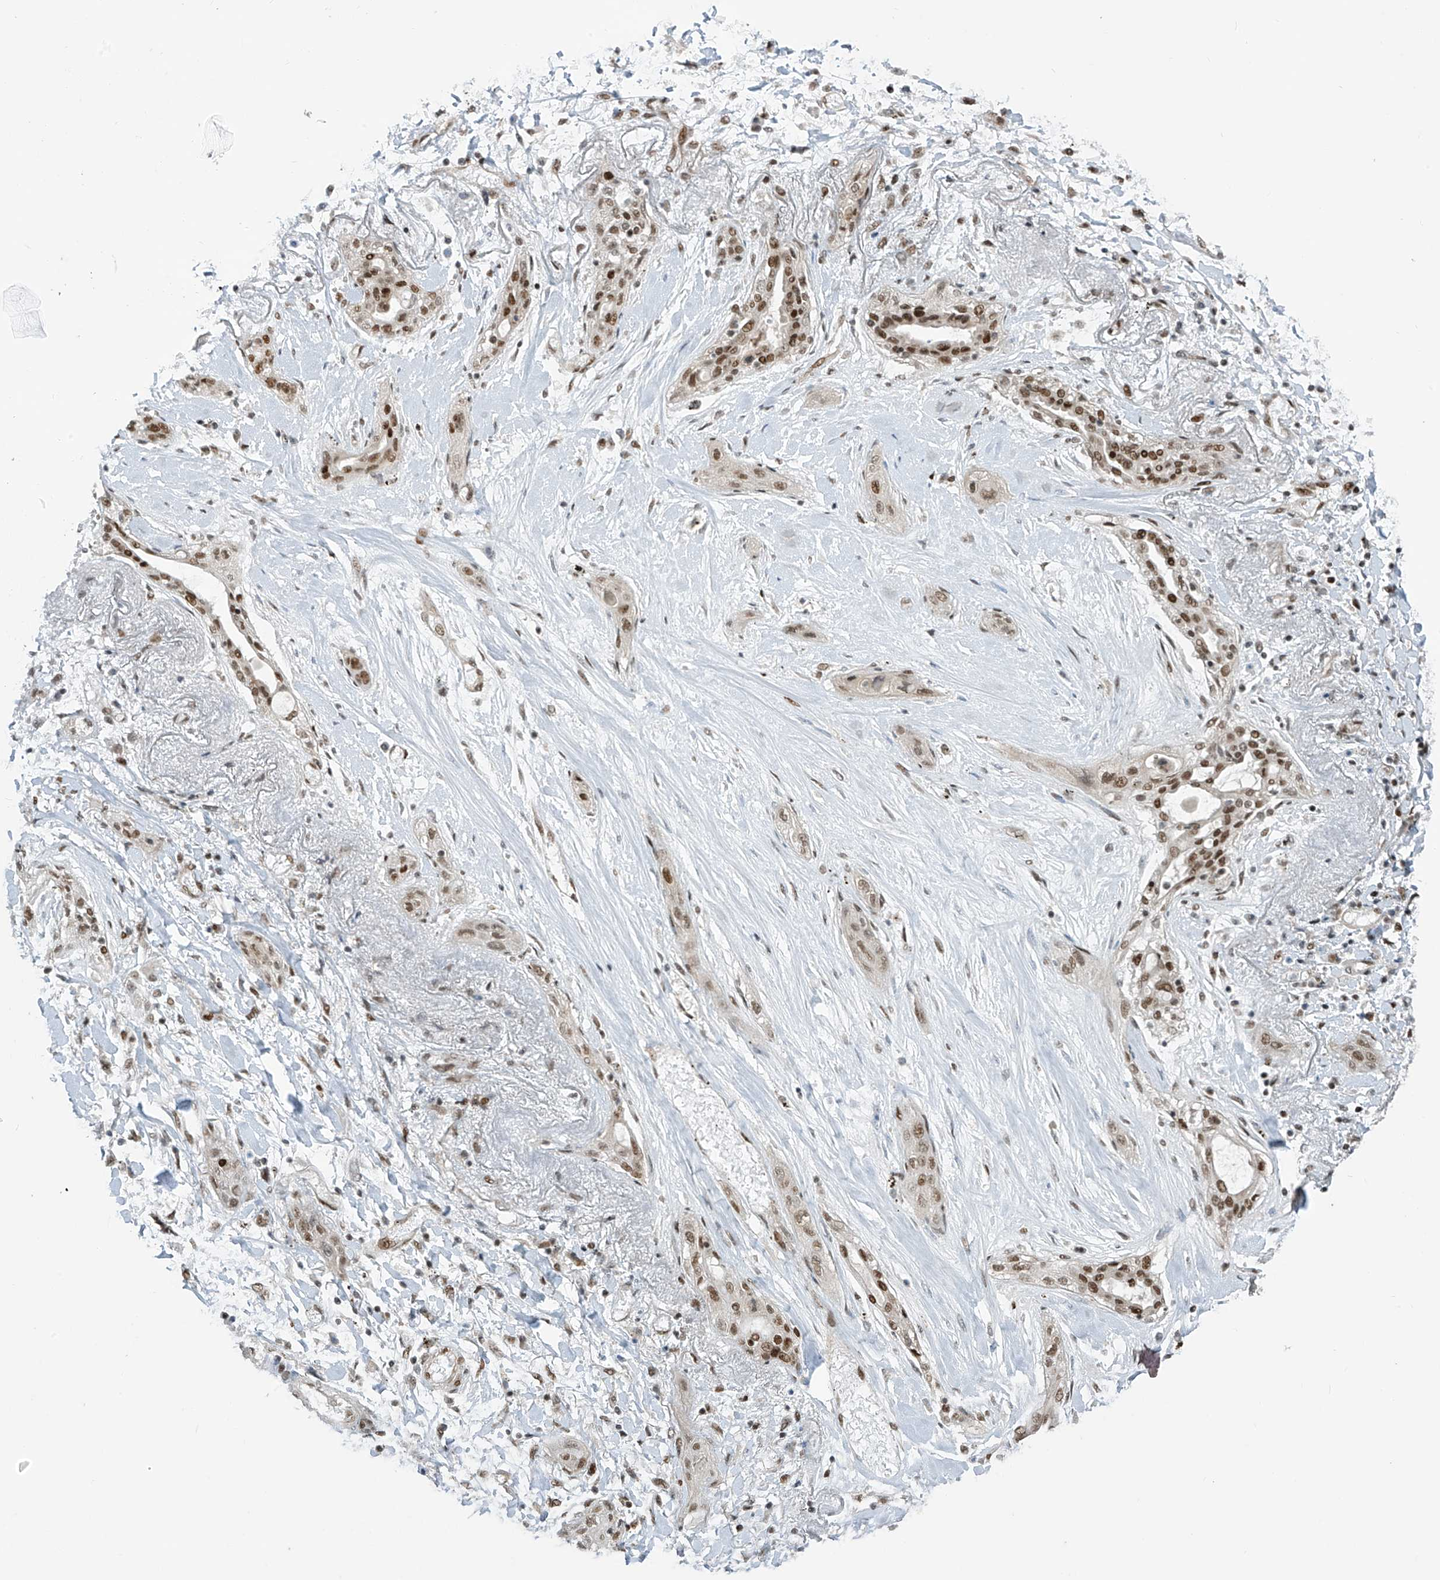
{"staining": {"intensity": "moderate", "quantity": ">75%", "location": "nuclear"}, "tissue": "lung cancer", "cell_type": "Tumor cells", "image_type": "cancer", "snomed": [{"axis": "morphology", "description": "Squamous cell carcinoma, NOS"}, {"axis": "topography", "description": "Lung"}], "caption": "Immunohistochemistry (DAB) staining of lung cancer (squamous cell carcinoma) shows moderate nuclear protein expression in approximately >75% of tumor cells.", "gene": "ARHGEF3", "patient": {"sex": "female", "age": 47}}